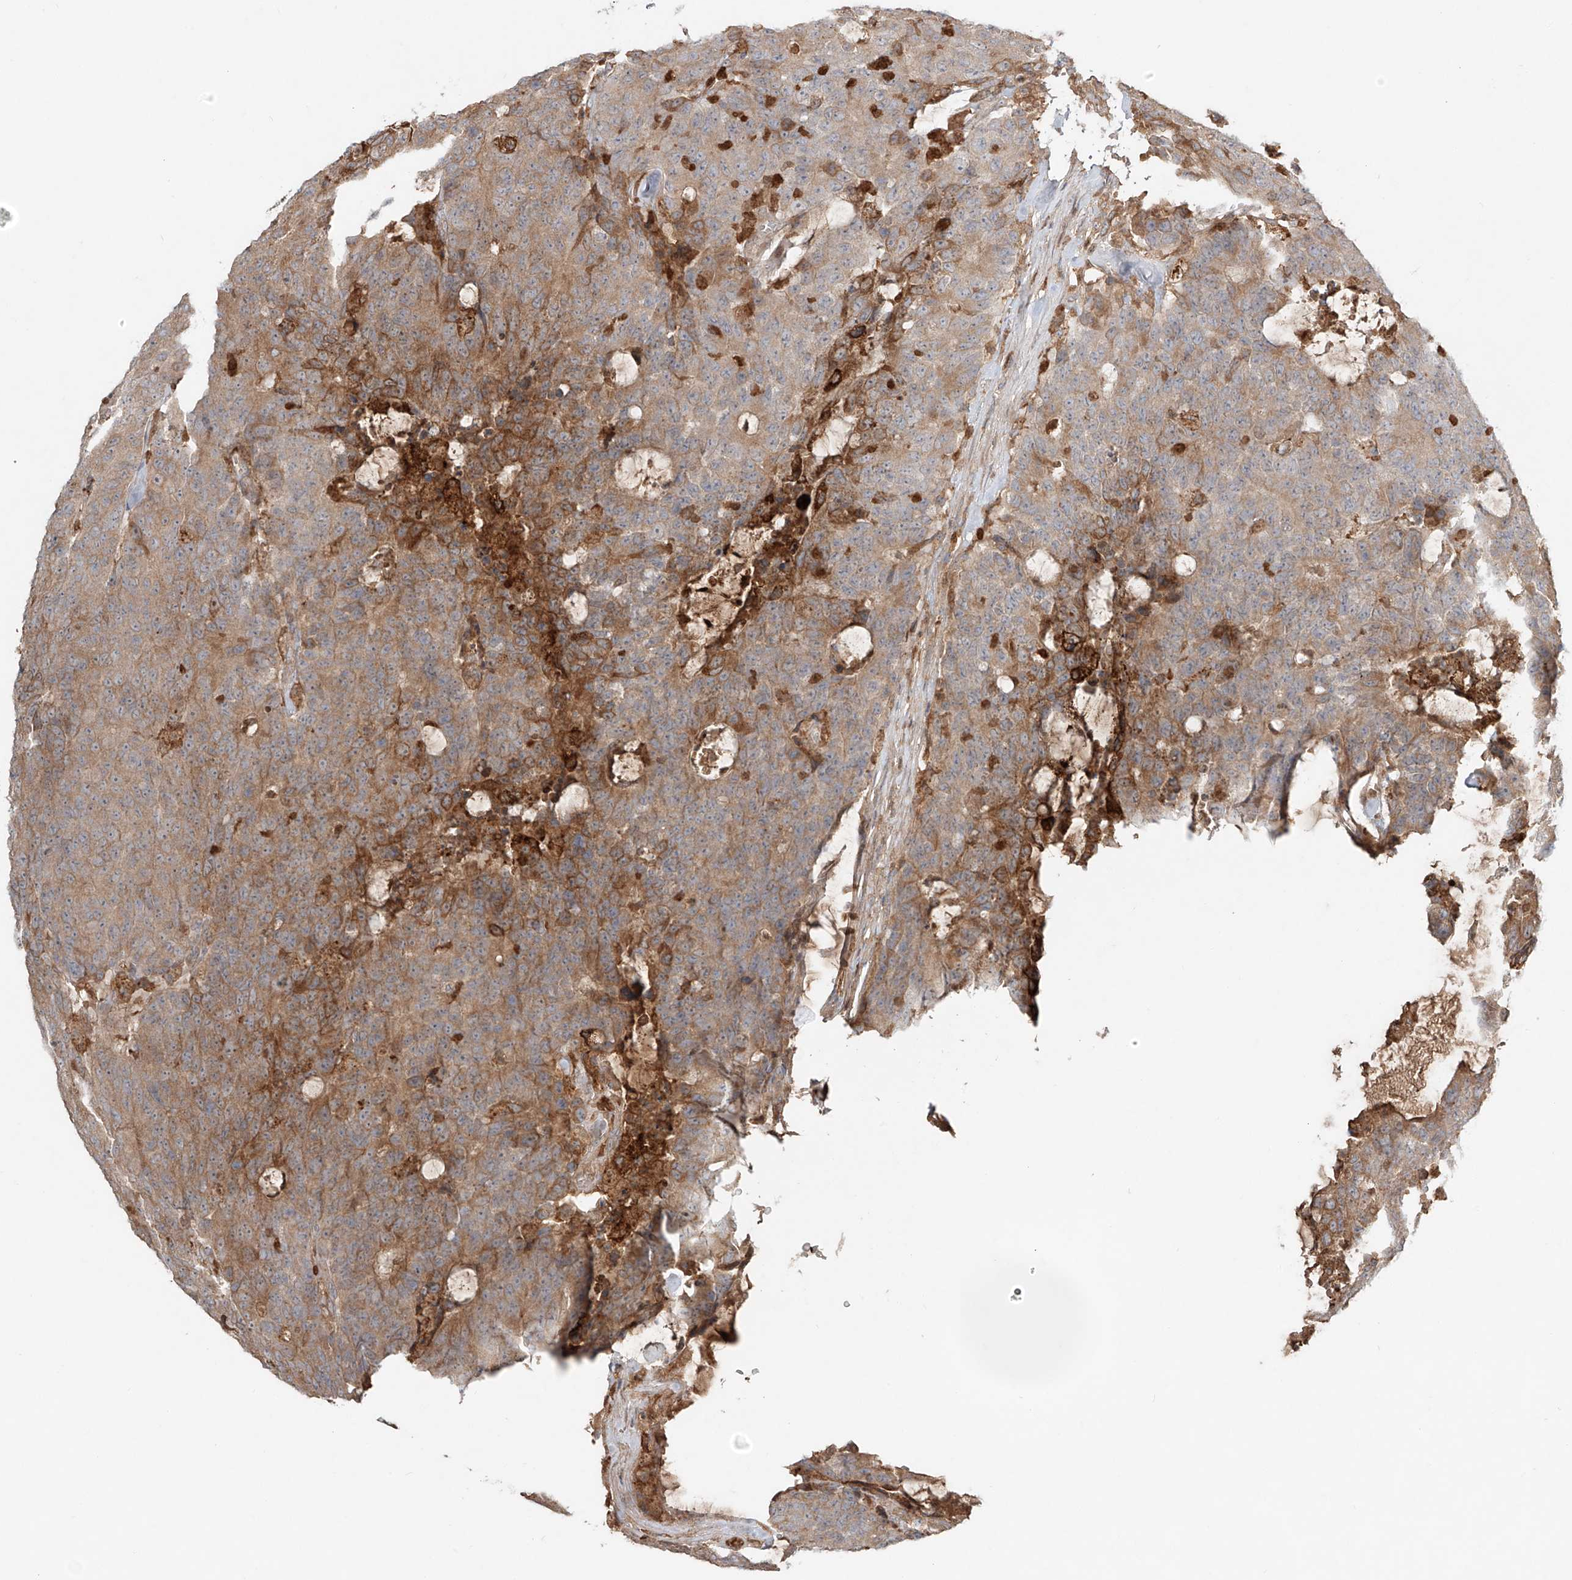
{"staining": {"intensity": "moderate", "quantity": ">75%", "location": "cytoplasmic/membranous"}, "tissue": "colorectal cancer", "cell_type": "Tumor cells", "image_type": "cancer", "snomed": [{"axis": "morphology", "description": "Adenocarcinoma, NOS"}, {"axis": "topography", "description": "Colon"}], "caption": "Moderate cytoplasmic/membranous positivity is appreciated in about >75% of tumor cells in colorectal adenocarcinoma.", "gene": "ERO1A", "patient": {"sex": "female", "age": 86}}